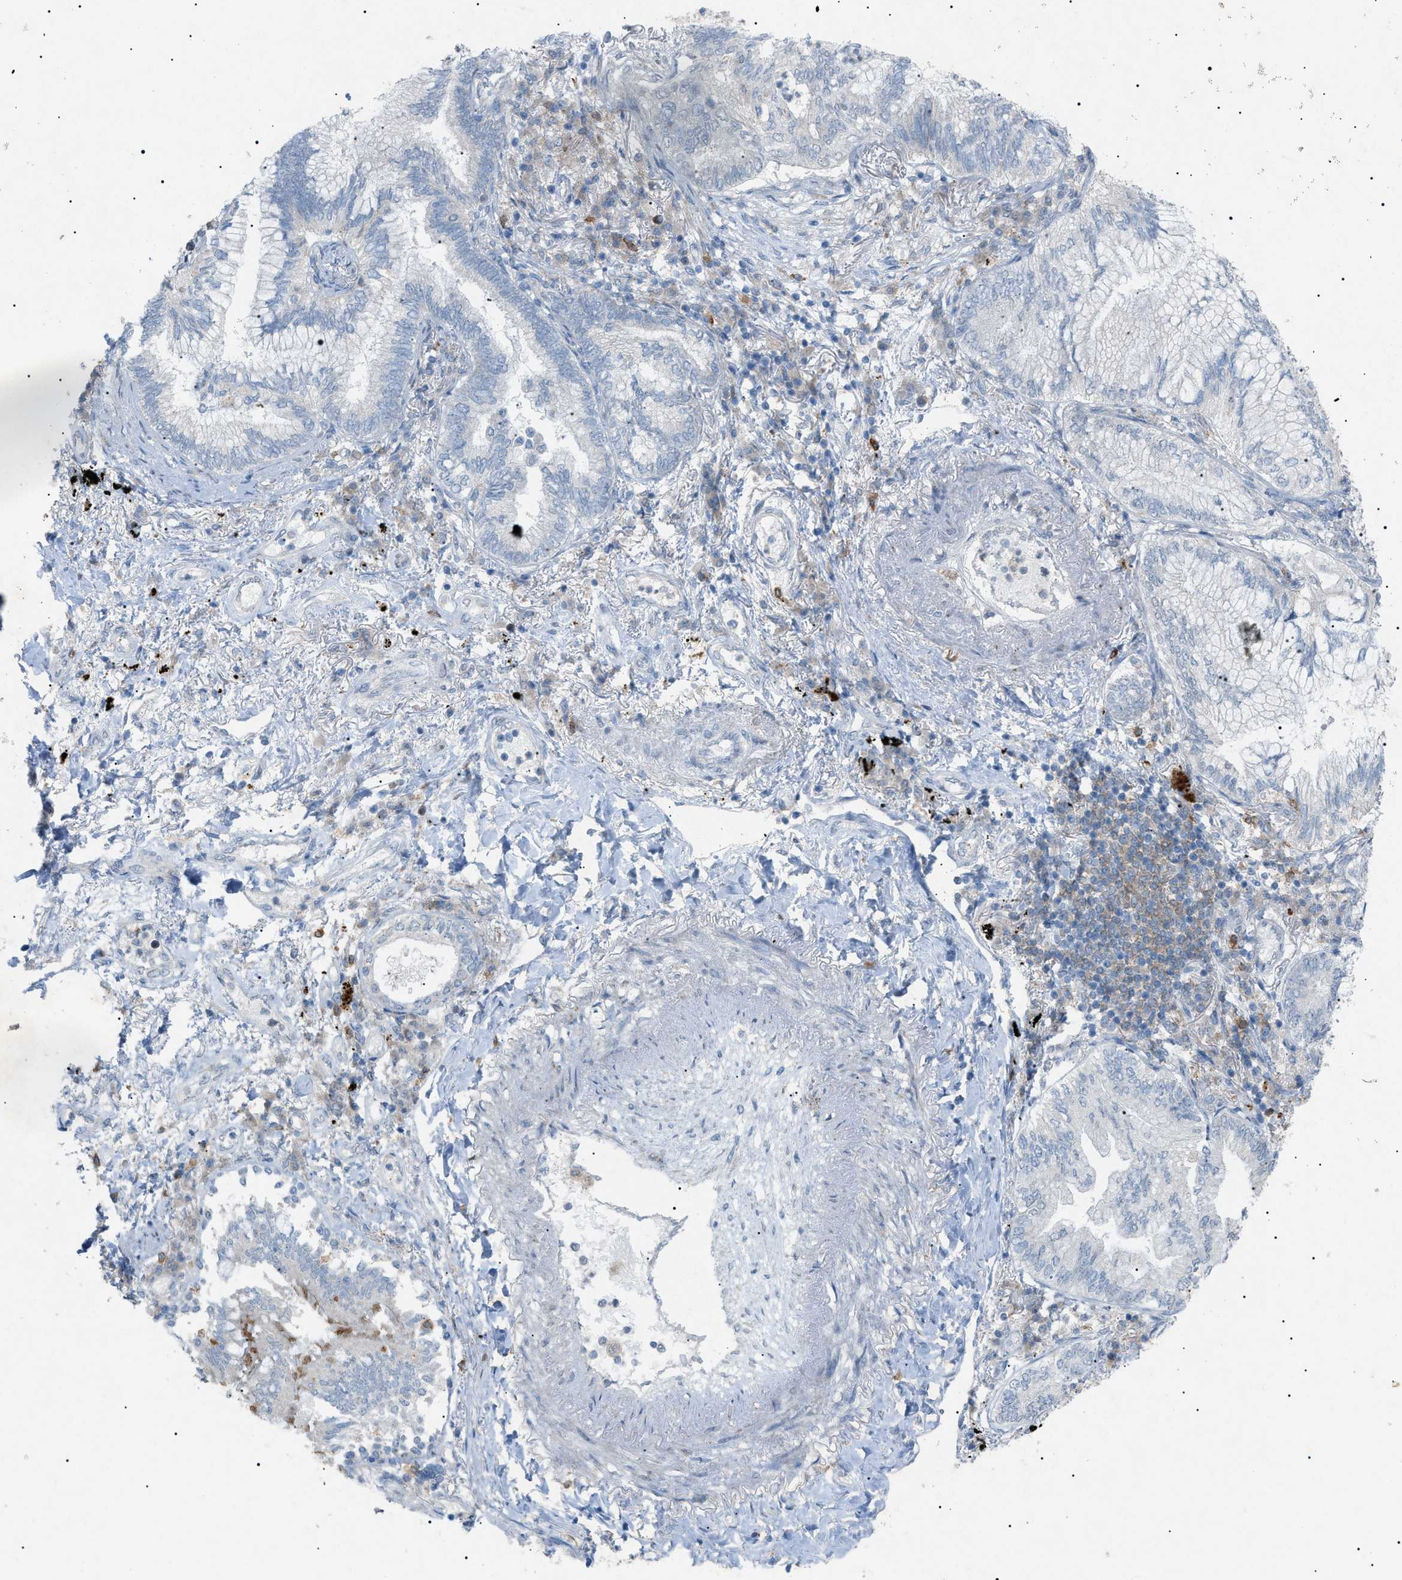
{"staining": {"intensity": "moderate", "quantity": "<25%", "location": "cytoplasmic/membranous"}, "tissue": "lung cancer", "cell_type": "Tumor cells", "image_type": "cancer", "snomed": [{"axis": "morphology", "description": "Normal tissue, NOS"}, {"axis": "morphology", "description": "Adenocarcinoma, NOS"}, {"axis": "topography", "description": "Bronchus"}, {"axis": "topography", "description": "Lung"}], "caption": "This micrograph shows immunohistochemistry staining of adenocarcinoma (lung), with low moderate cytoplasmic/membranous positivity in about <25% of tumor cells.", "gene": "BTK", "patient": {"sex": "female", "age": 70}}